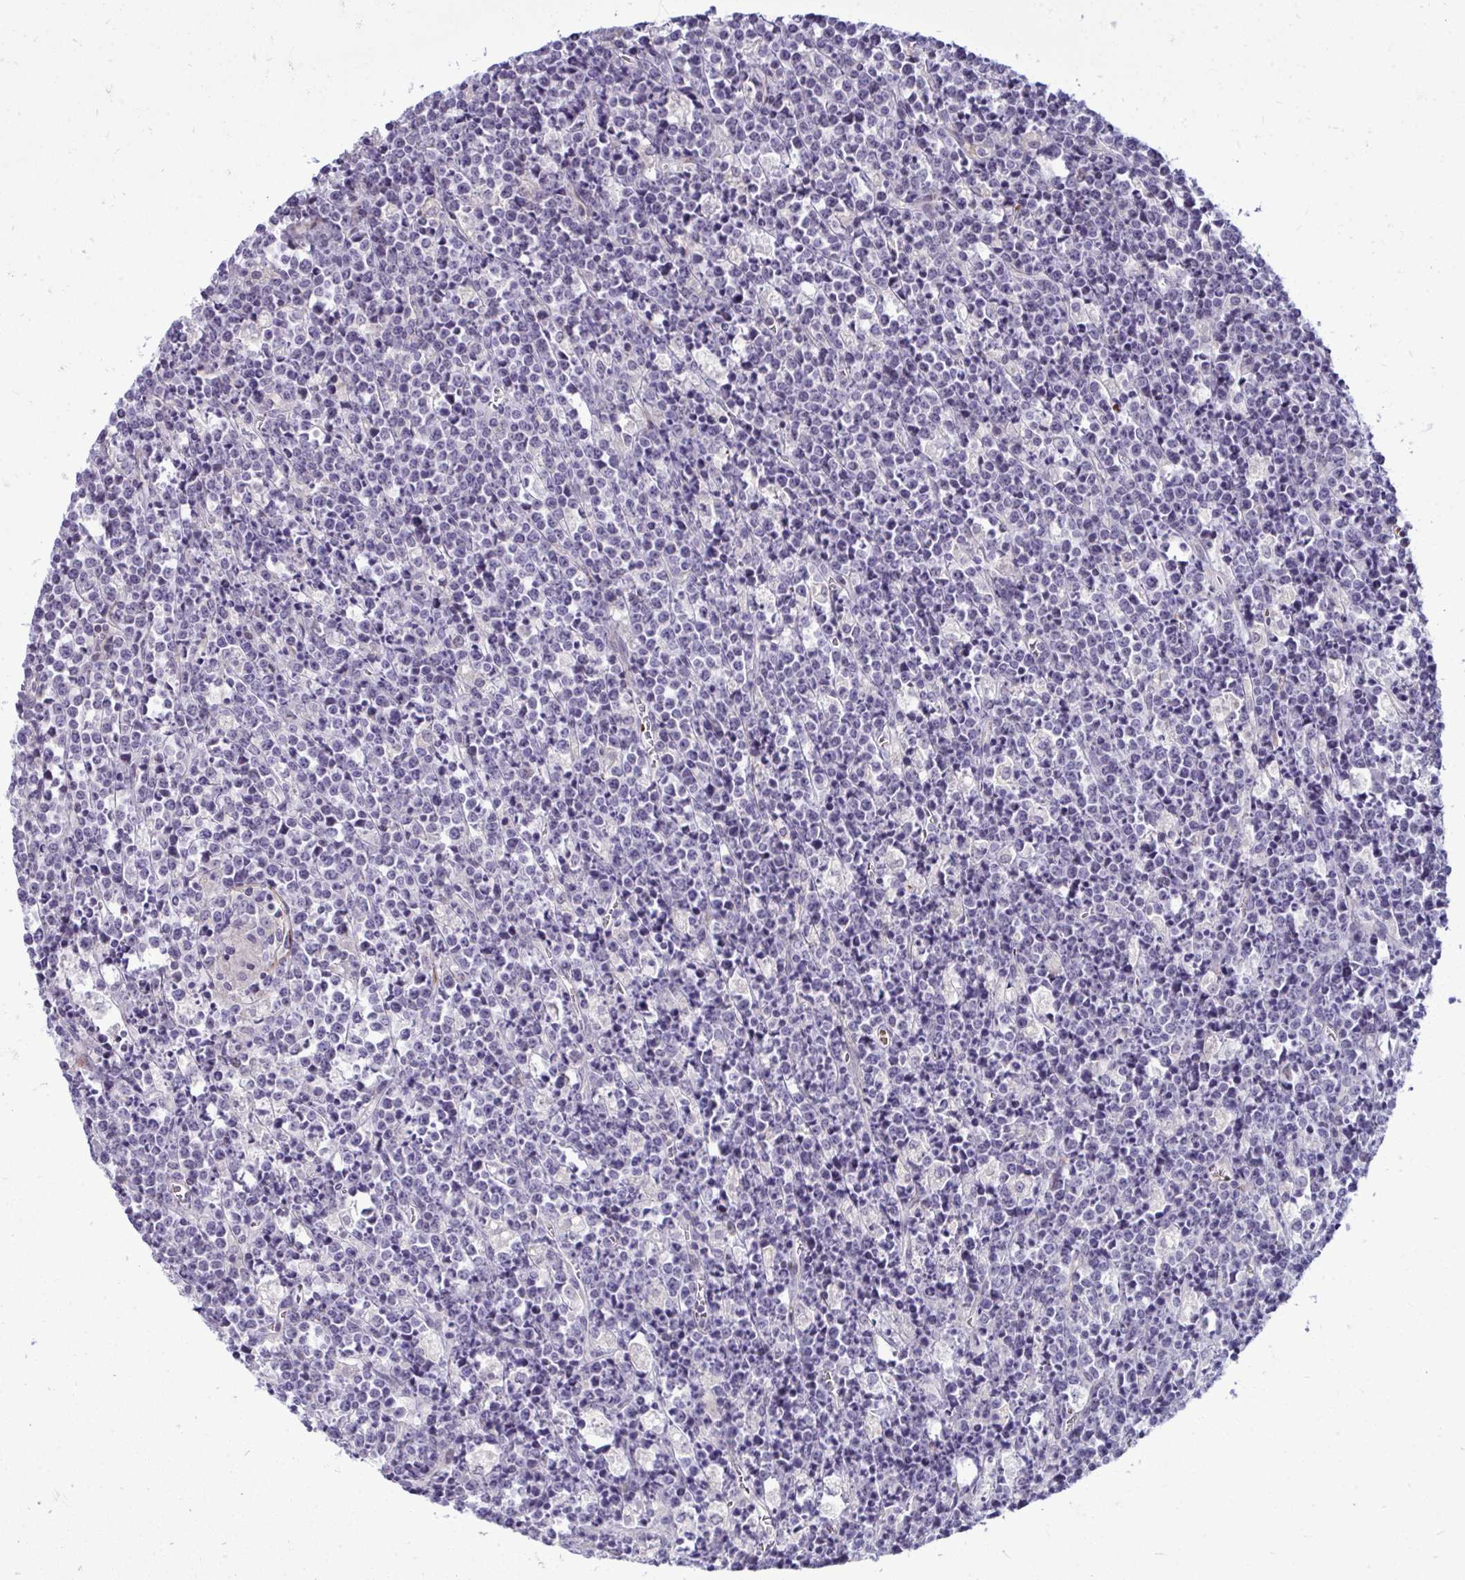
{"staining": {"intensity": "negative", "quantity": "none", "location": "none"}, "tissue": "lymphoma", "cell_type": "Tumor cells", "image_type": "cancer", "snomed": [{"axis": "morphology", "description": "Malignant lymphoma, non-Hodgkin's type, High grade"}, {"axis": "topography", "description": "Ovary"}], "caption": "Immunohistochemical staining of malignant lymphoma, non-Hodgkin's type (high-grade) demonstrates no significant expression in tumor cells.", "gene": "SLC14A1", "patient": {"sex": "female", "age": 56}}